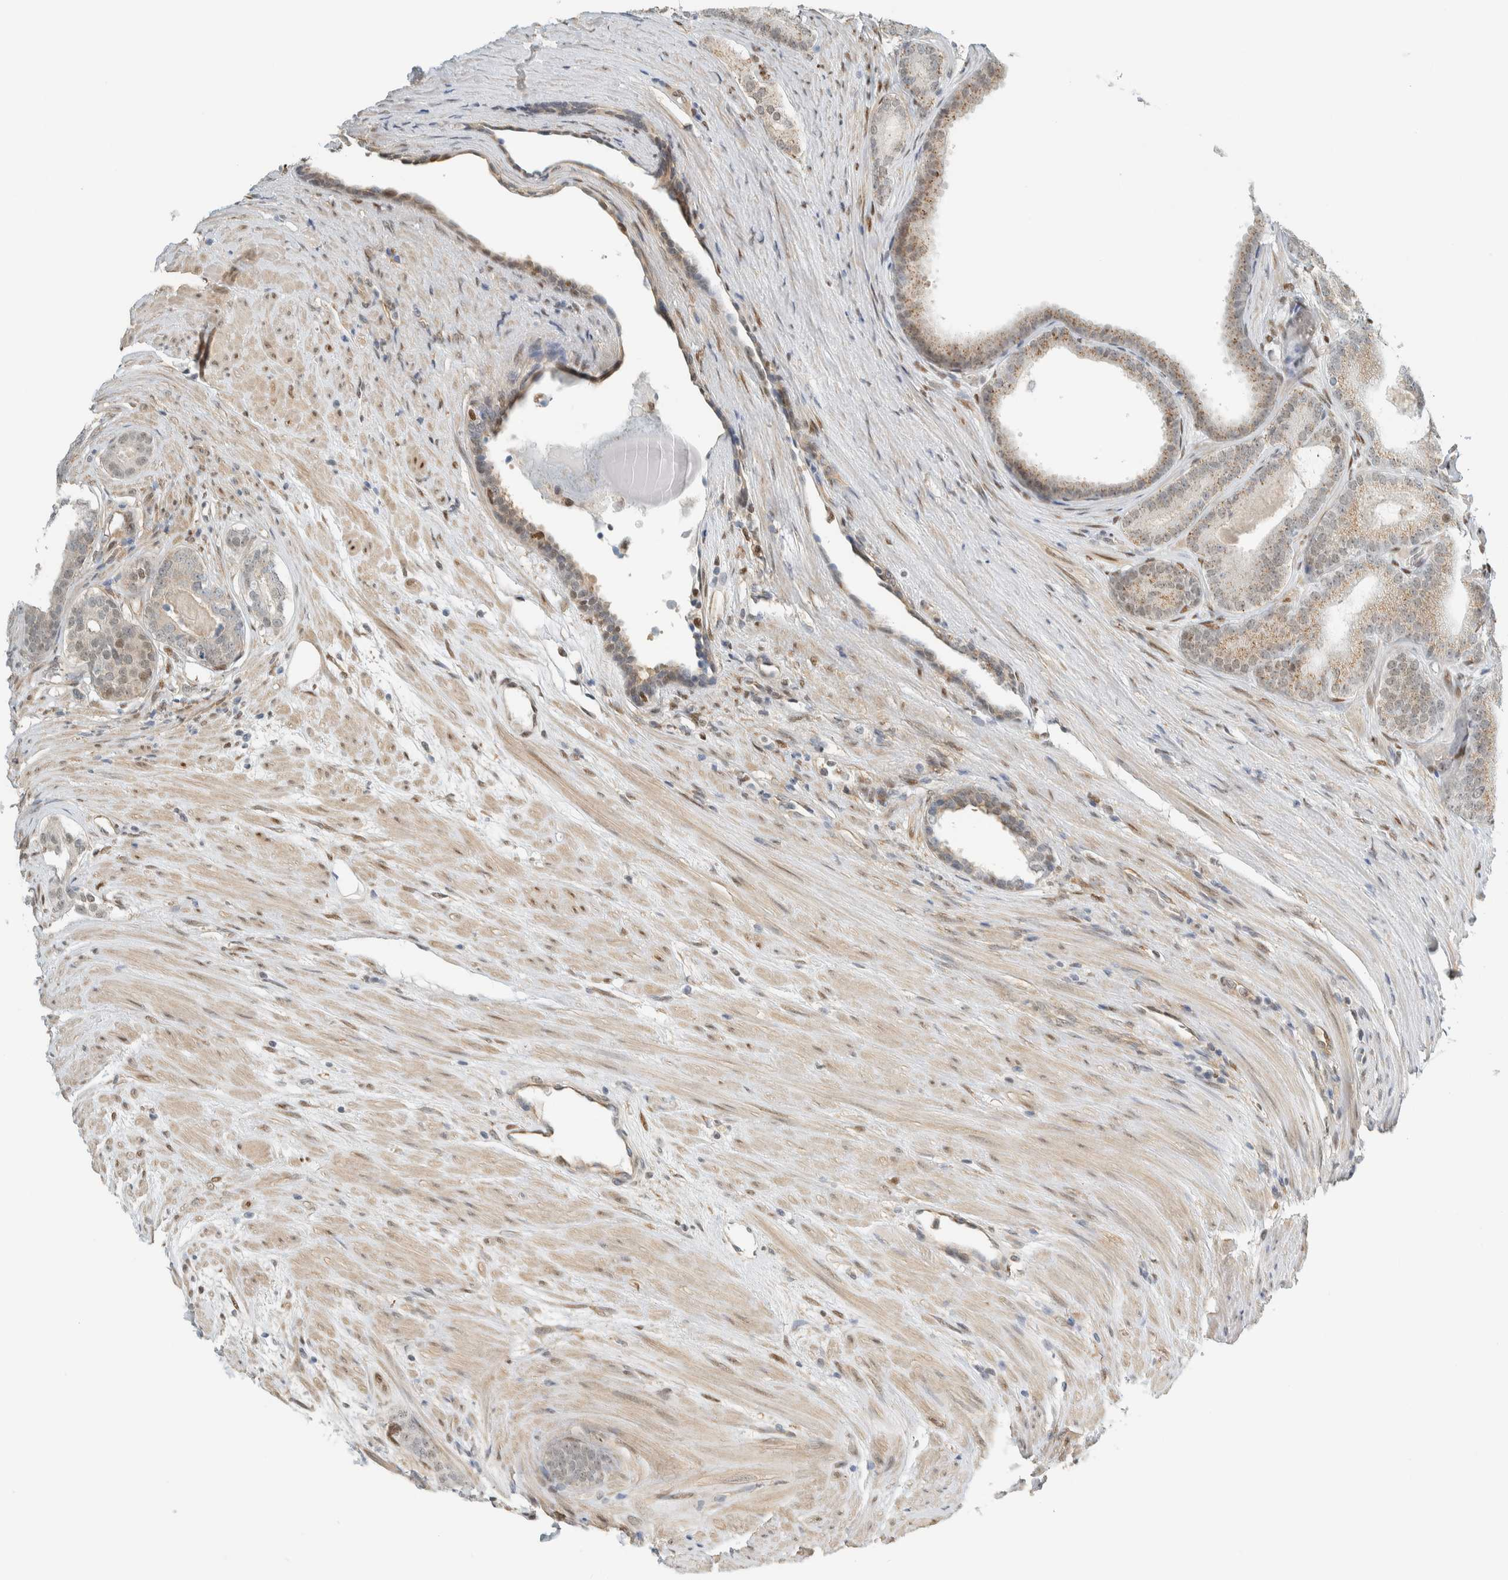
{"staining": {"intensity": "weak", "quantity": ">75%", "location": "cytoplasmic/membranous,nuclear"}, "tissue": "prostate cancer", "cell_type": "Tumor cells", "image_type": "cancer", "snomed": [{"axis": "morphology", "description": "Adenocarcinoma, High grade"}, {"axis": "topography", "description": "Prostate"}], "caption": "An image of prostate high-grade adenocarcinoma stained for a protein shows weak cytoplasmic/membranous and nuclear brown staining in tumor cells. Immunohistochemistry (ihc) stains the protein in brown and the nuclei are stained blue.", "gene": "TFE3", "patient": {"sex": "male", "age": 60}}